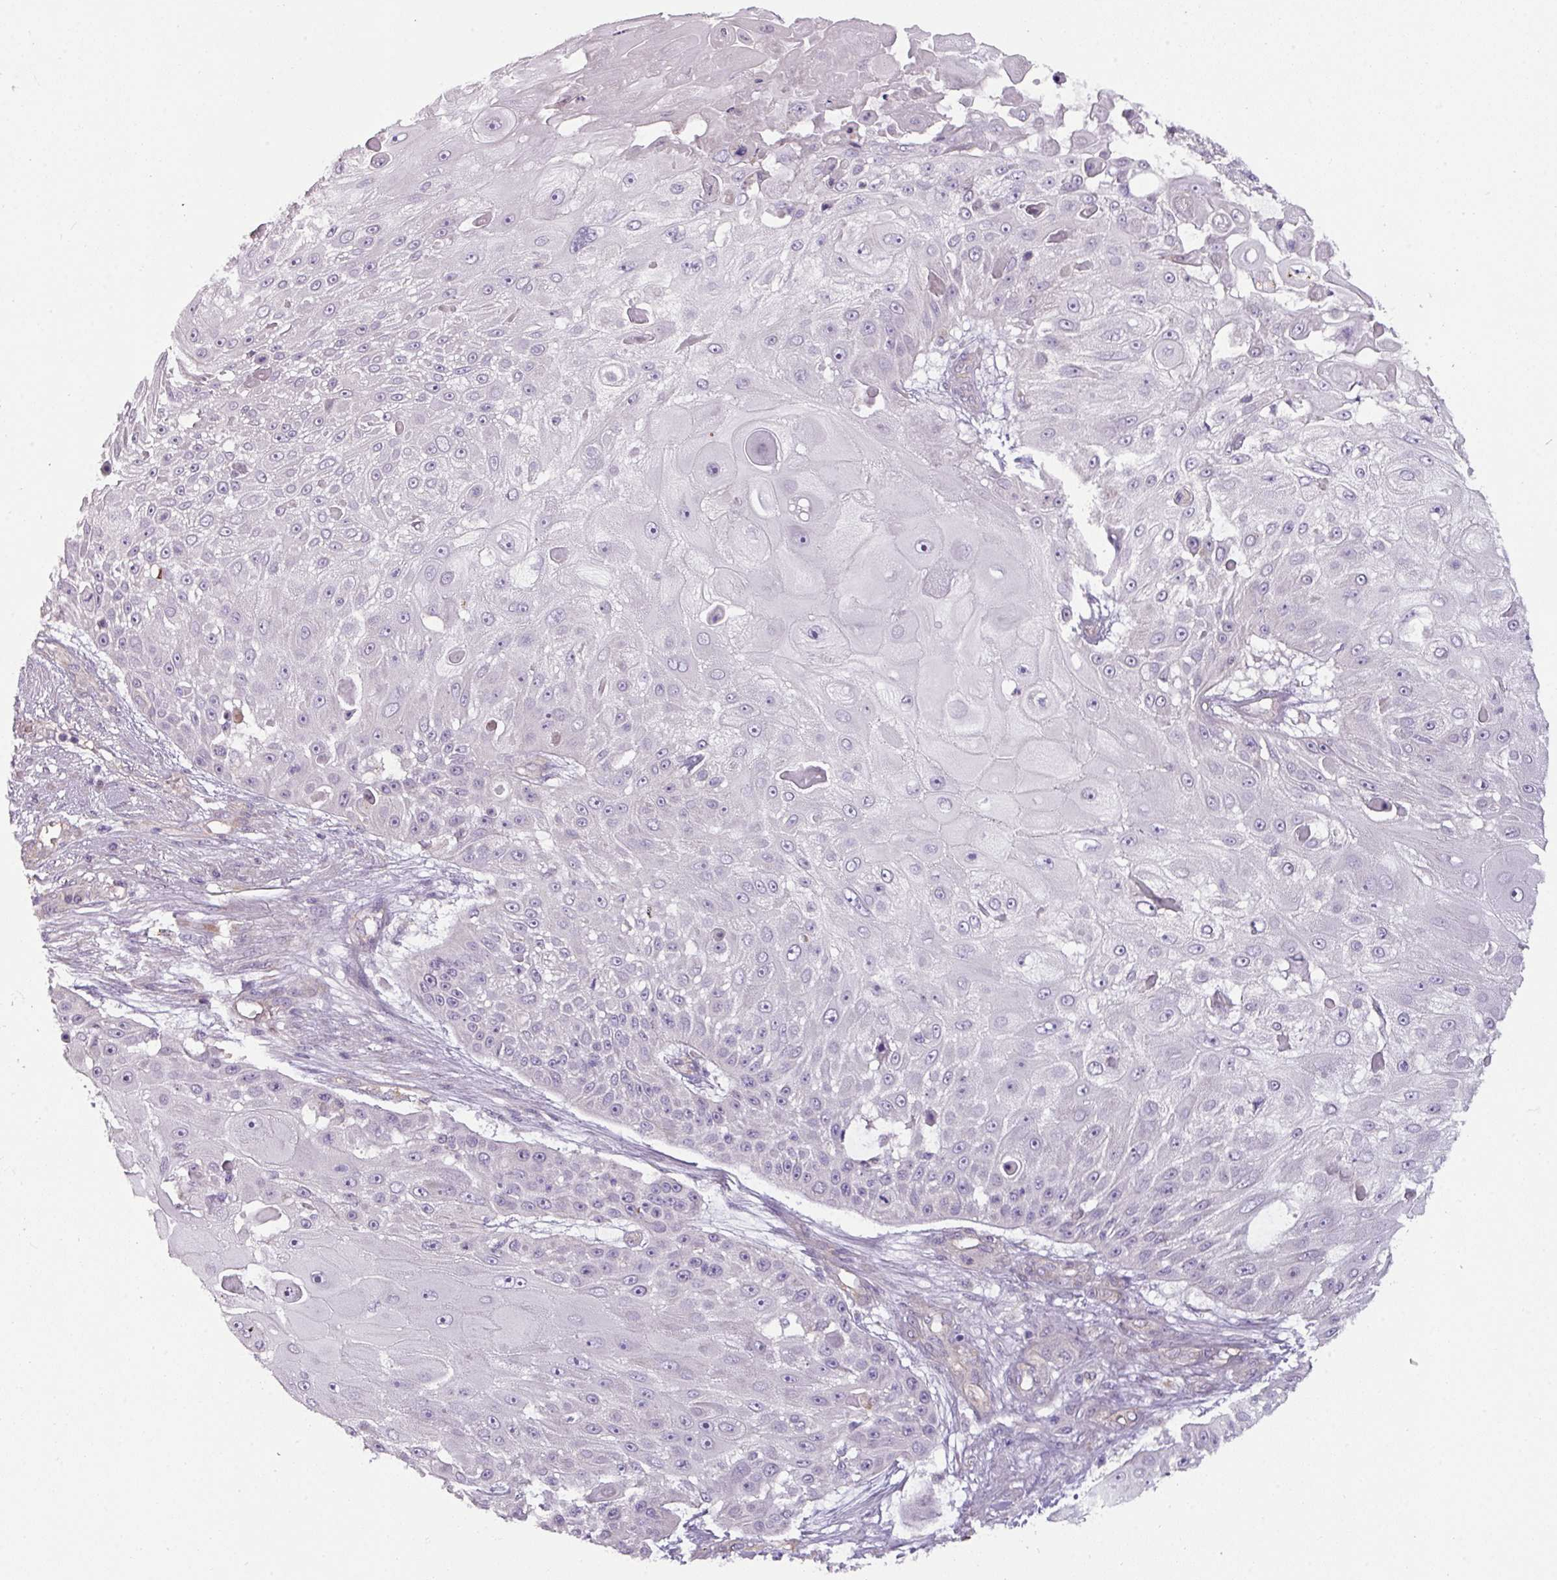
{"staining": {"intensity": "negative", "quantity": "none", "location": "none"}, "tissue": "skin cancer", "cell_type": "Tumor cells", "image_type": "cancer", "snomed": [{"axis": "morphology", "description": "Squamous cell carcinoma, NOS"}, {"axis": "topography", "description": "Skin"}], "caption": "Tumor cells show no significant positivity in skin cancer (squamous cell carcinoma).", "gene": "BUD23", "patient": {"sex": "female", "age": 86}}